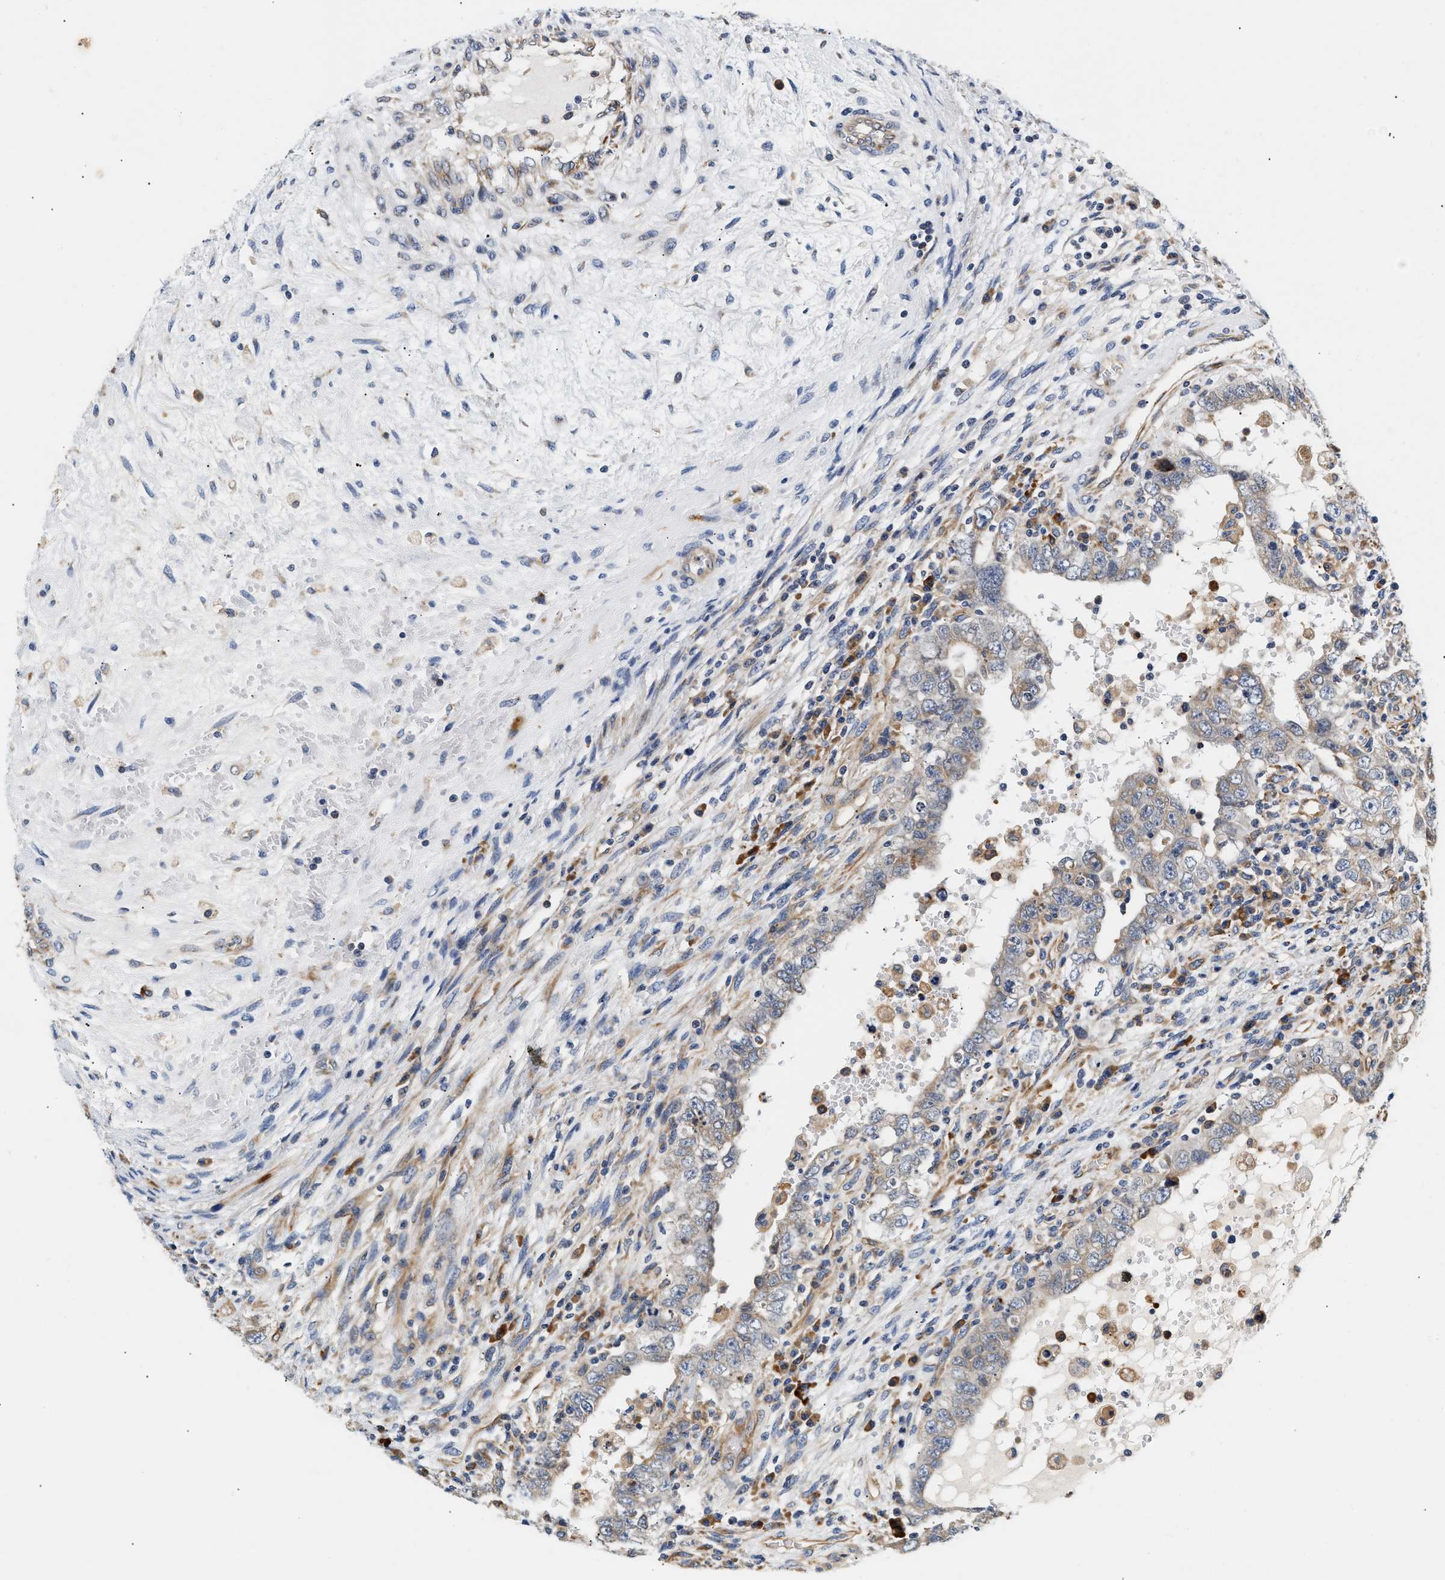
{"staining": {"intensity": "weak", "quantity": "<25%", "location": "cytoplasmic/membranous"}, "tissue": "testis cancer", "cell_type": "Tumor cells", "image_type": "cancer", "snomed": [{"axis": "morphology", "description": "Carcinoma, Embryonal, NOS"}, {"axis": "topography", "description": "Testis"}], "caption": "Tumor cells are negative for protein expression in human embryonal carcinoma (testis).", "gene": "IFT74", "patient": {"sex": "male", "age": 26}}